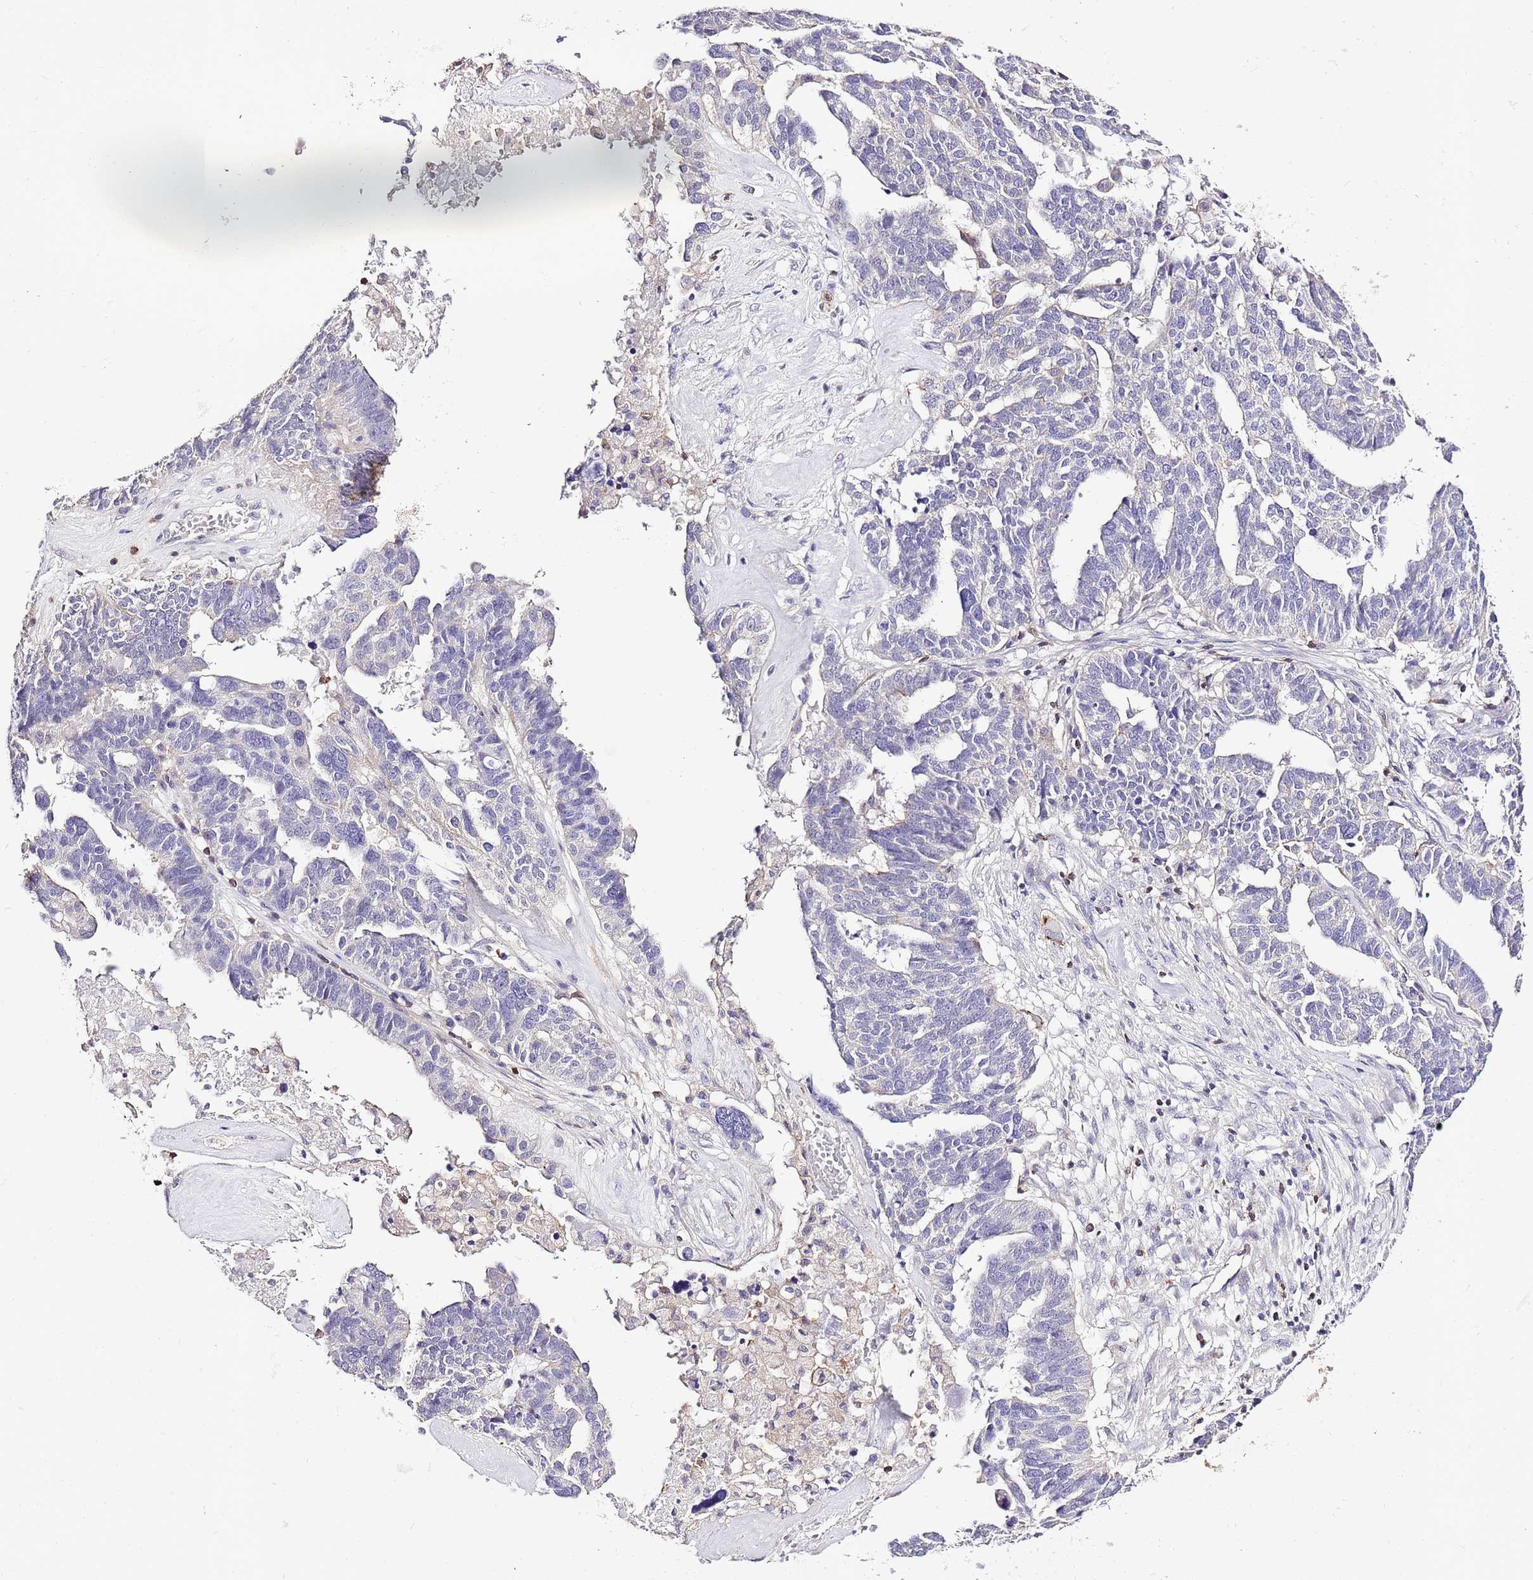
{"staining": {"intensity": "negative", "quantity": "none", "location": "none"}, "tissue": "ovarian cancer", "cell_type": "Tumor cells", "image_type": "cancer", "snomed": [{"axis": "morphology", "description": "Cystadenocarcinoma, serous, NOS"}, {"axis": "topography", "description": "Ovary"}], "caption": "Tumor cells are negative for protein expression in human ovarian cancer.", "gene": "EFHD1", "patient": {"sex": "female", "age": 59}}